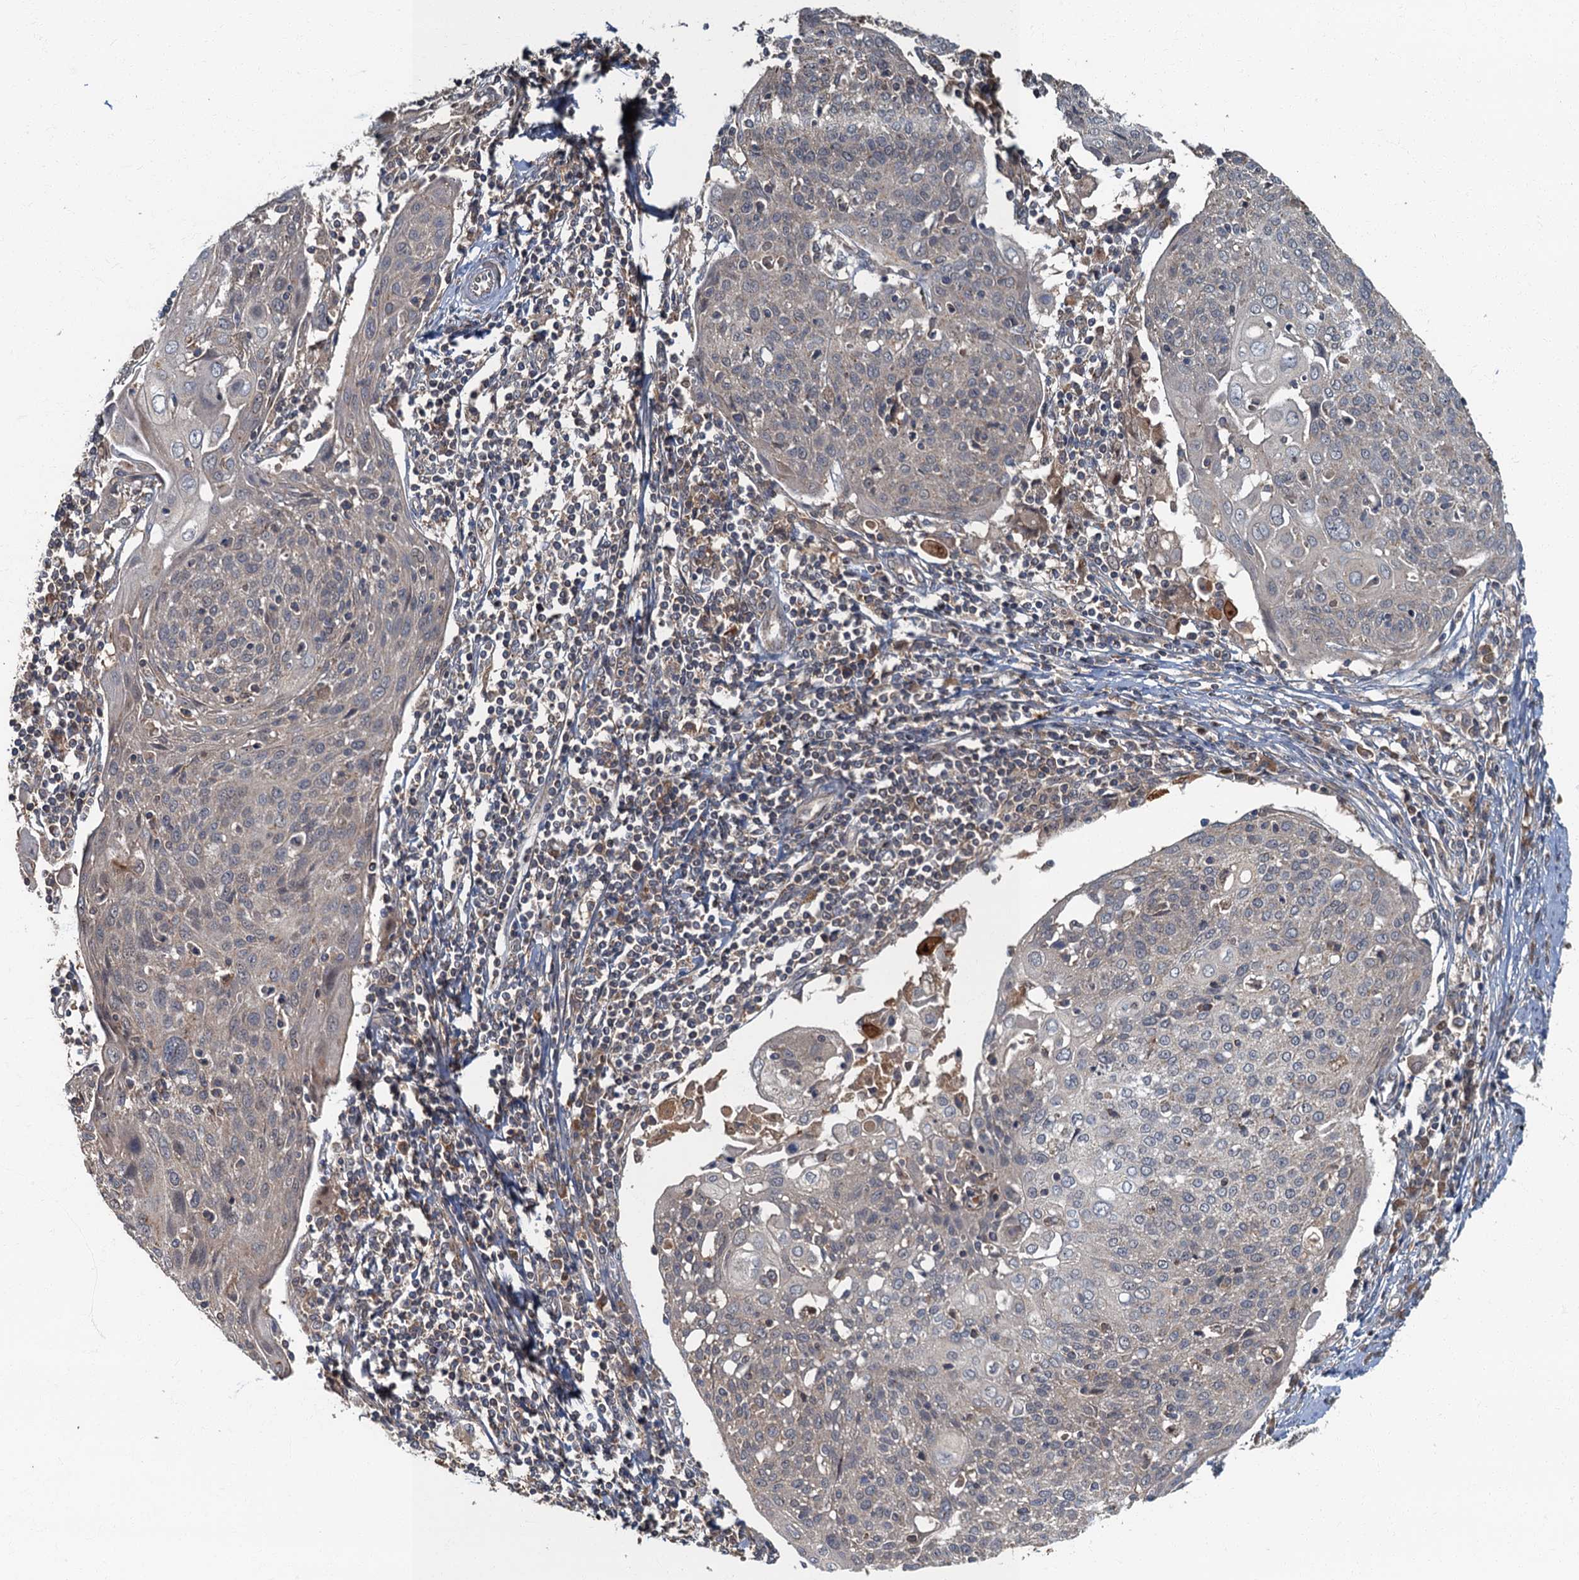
{"staining": {"intensity": "negative", "quantity": "none", "location": "none"}, "tissue": "cervical cancer", "cell_type": "Tumor cells", "image_type": "cancer", "snomed": [{"axis": "morphology", "description": "Squamous cell carcinoma, NOS"}, {"axis": "topography", "description": "Cervix"}], "caption": "An immunohistochemistry (IHC) micrograph of cervical cancer is shown. There is no staining in tumor cells of cervical cancer.", "gene": "WDCP", "patient": {"sex": "female", "age": 67}}